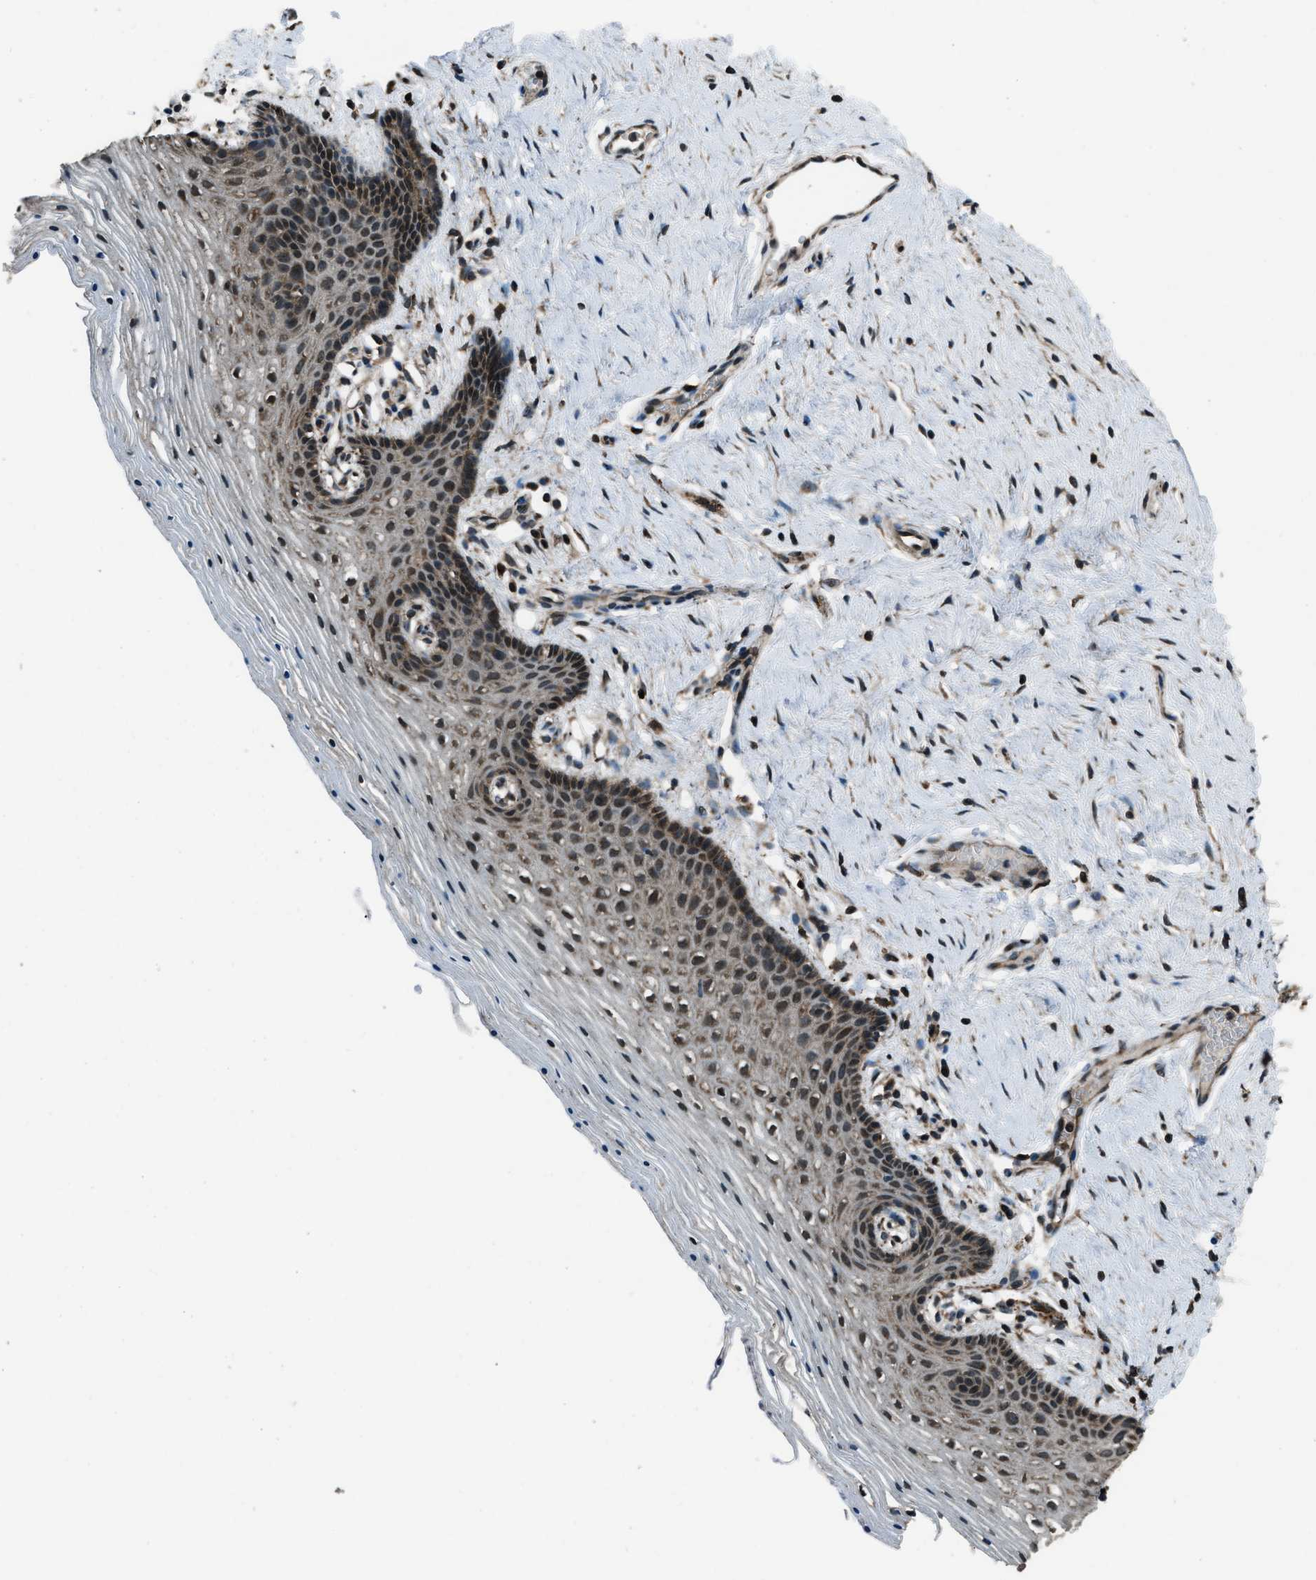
{"staining": {"intensity": "weak", "quantity": "25%-75%", "location": "cytoplasmic/membranous,nuclear"}, "tissue": "vagina", "cell_type": "Squamous epithelial cells", "image_type": "normal", "snomed": [{"axis": "morphology", "description": "Normal tissue, NOS"}, {"axis": "topography", "description": "Vagina"}], "caption": "Immunohistochemistry (IHC) micrograph of normal vagina: vagina stained using immunohistochemistry (IHC) exhibits low levels of weak protein expression localized specifically in the cytoplasmic/membranous,nuclear of squamous epithelial cells, appearing as a cytoplasmic/membranous,nuclear brown color.", "gene": "TRIM4", "patient": {"sex": "female", "age": 32}}